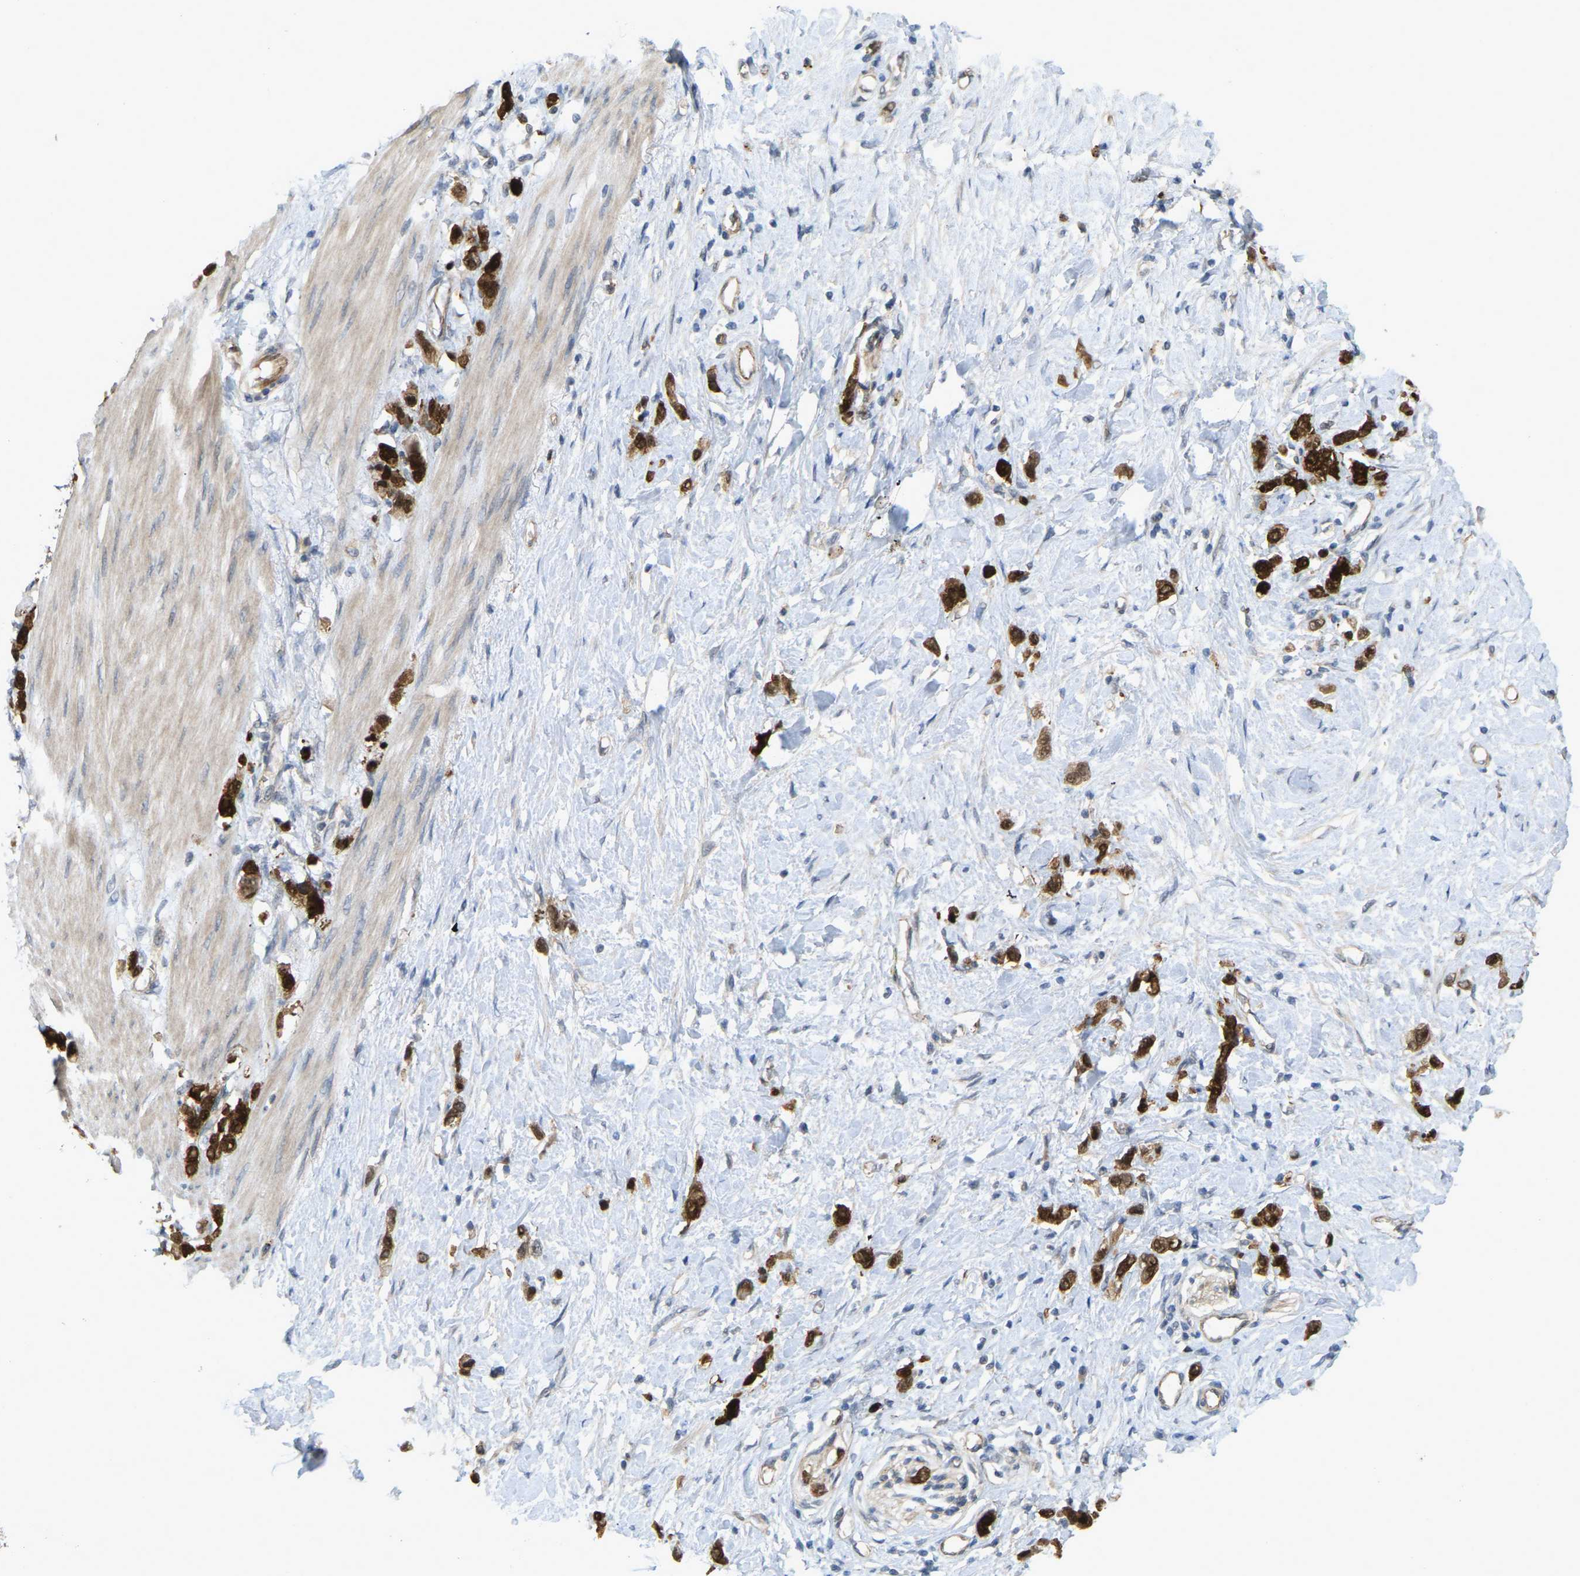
{"staining": {"intensity": "strong", "quantity": ">75%", "location": "cytoplasmic/membranous"}, "tissue": "stomach cancer", "cell_type": "Tumor cells", "image_type": "cancer", "snomed": [{"axis": "morphology", "description": "Adenocarcinoma, NOS"}, {"axis": "topography", "description": "Stomach"}], "caption": "Immunohistochemical staining of adenocarcinoma (stomach) demonstrates high levels of strong cytoplasmic/membranous protein expression in about >75% of tumor cells. The staining was performed using DAB to visualize the protein expression in brown, while the nuclei were stained in blue with hematoxylin (Magnification: 20x).", "gene": "SERPINB5", "patient": {"sex": "female", "age": 65}}